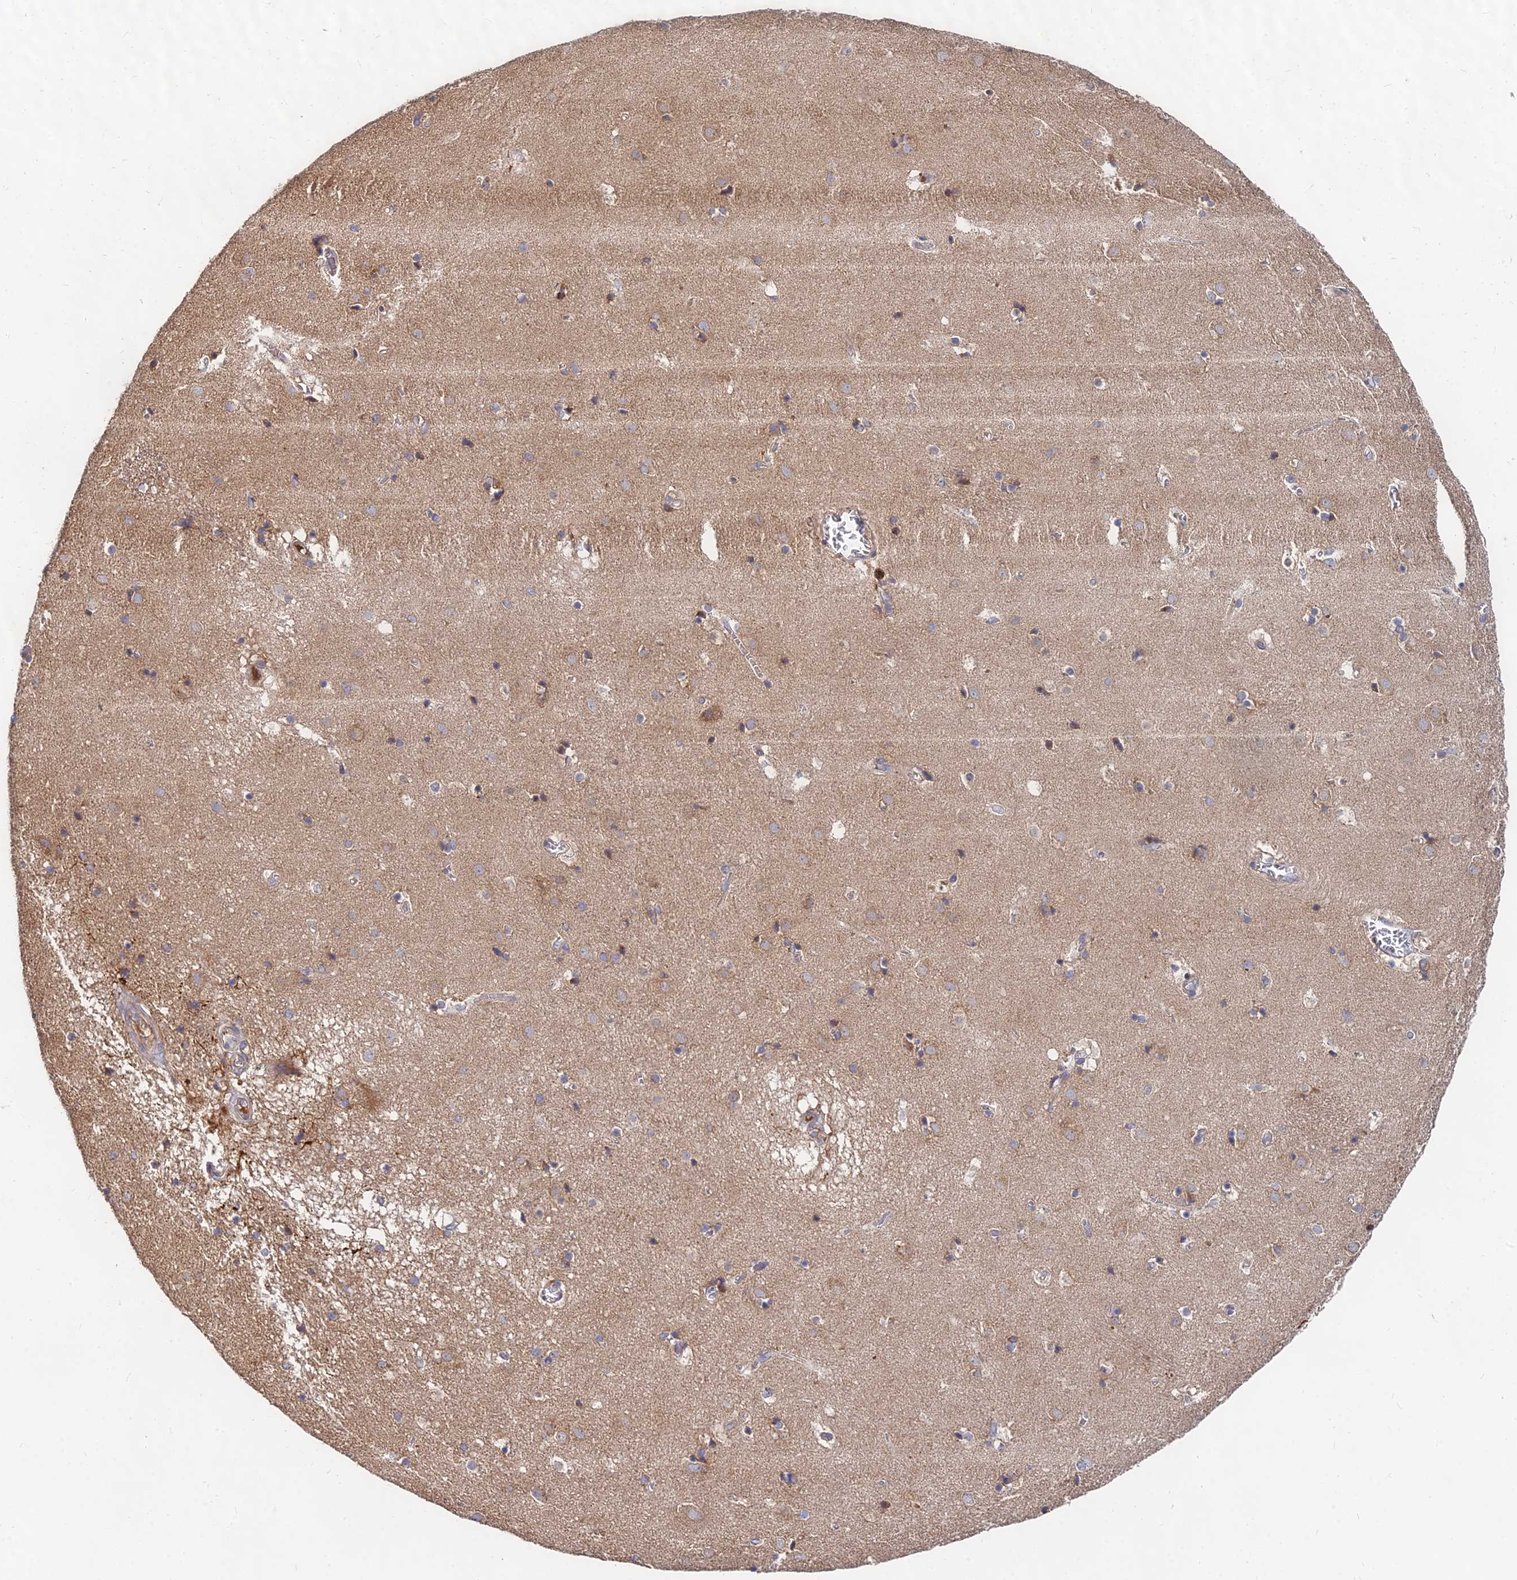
{"staining": {"intensity": "weak", "quantity": "<25%", "location": "cytoplasmic/membranous"}, "tissue": "caudate", "cell_type": "Glial cells", "image_type": "normal", "snomed": [{"axis": "morphology", "description": "Normal tissue, NOS"}, {"axis": "topography", "description": "Lateral ventricle wall"}], "caption": "Micrograph shows no significant protein positivity in glial cells of normal caudate. (IHC, brightfield microscopy, high magnification).", "gene": "CCZ1B", "patient": {"sex": "male", "age": 70}}